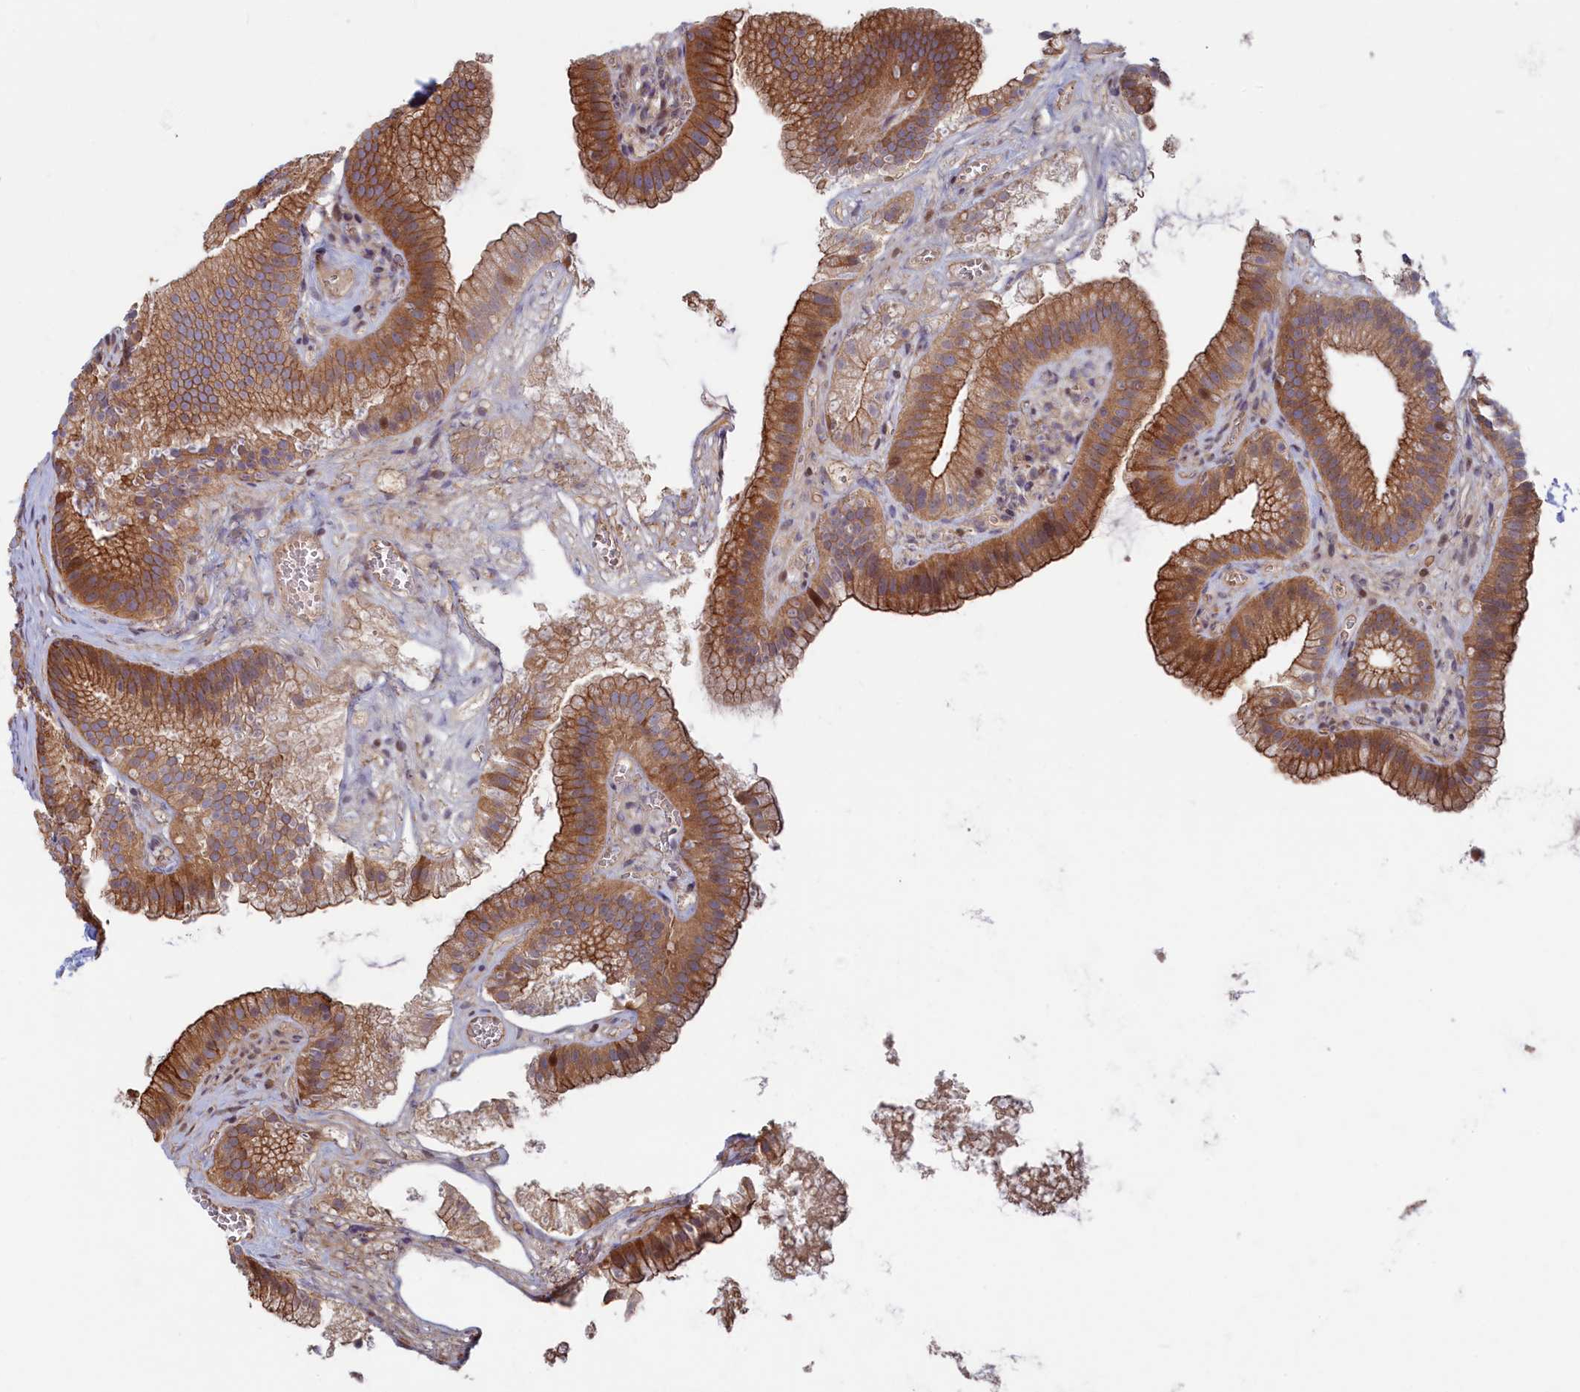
{"staining": {"intensity": "strong", "quantity": ">75%", "location": "cytoplasmic/membranous"}, "tissue": "gallbladder", "cell_type": "Glandular cells", "image_type": "normal", "snomed": [{"axis": "morphology", "description": "Normal tissue, NOS"}, {"axis": "topography", "description": "Gallbladder"}], "caption": "IHC staining of benign gallbladder, which exhibits high levels of strong cytoplasmic/membranous expression in about >75% of glandular cells indicating strong cytoplasmic/membranous protein expression. The staining was performed using DAB (brown) for protein detection and nuclei were counterstained in hematoxylin (blue).", "gene": "RILPL1", "patient": {"sex": "female", "age": 54}}